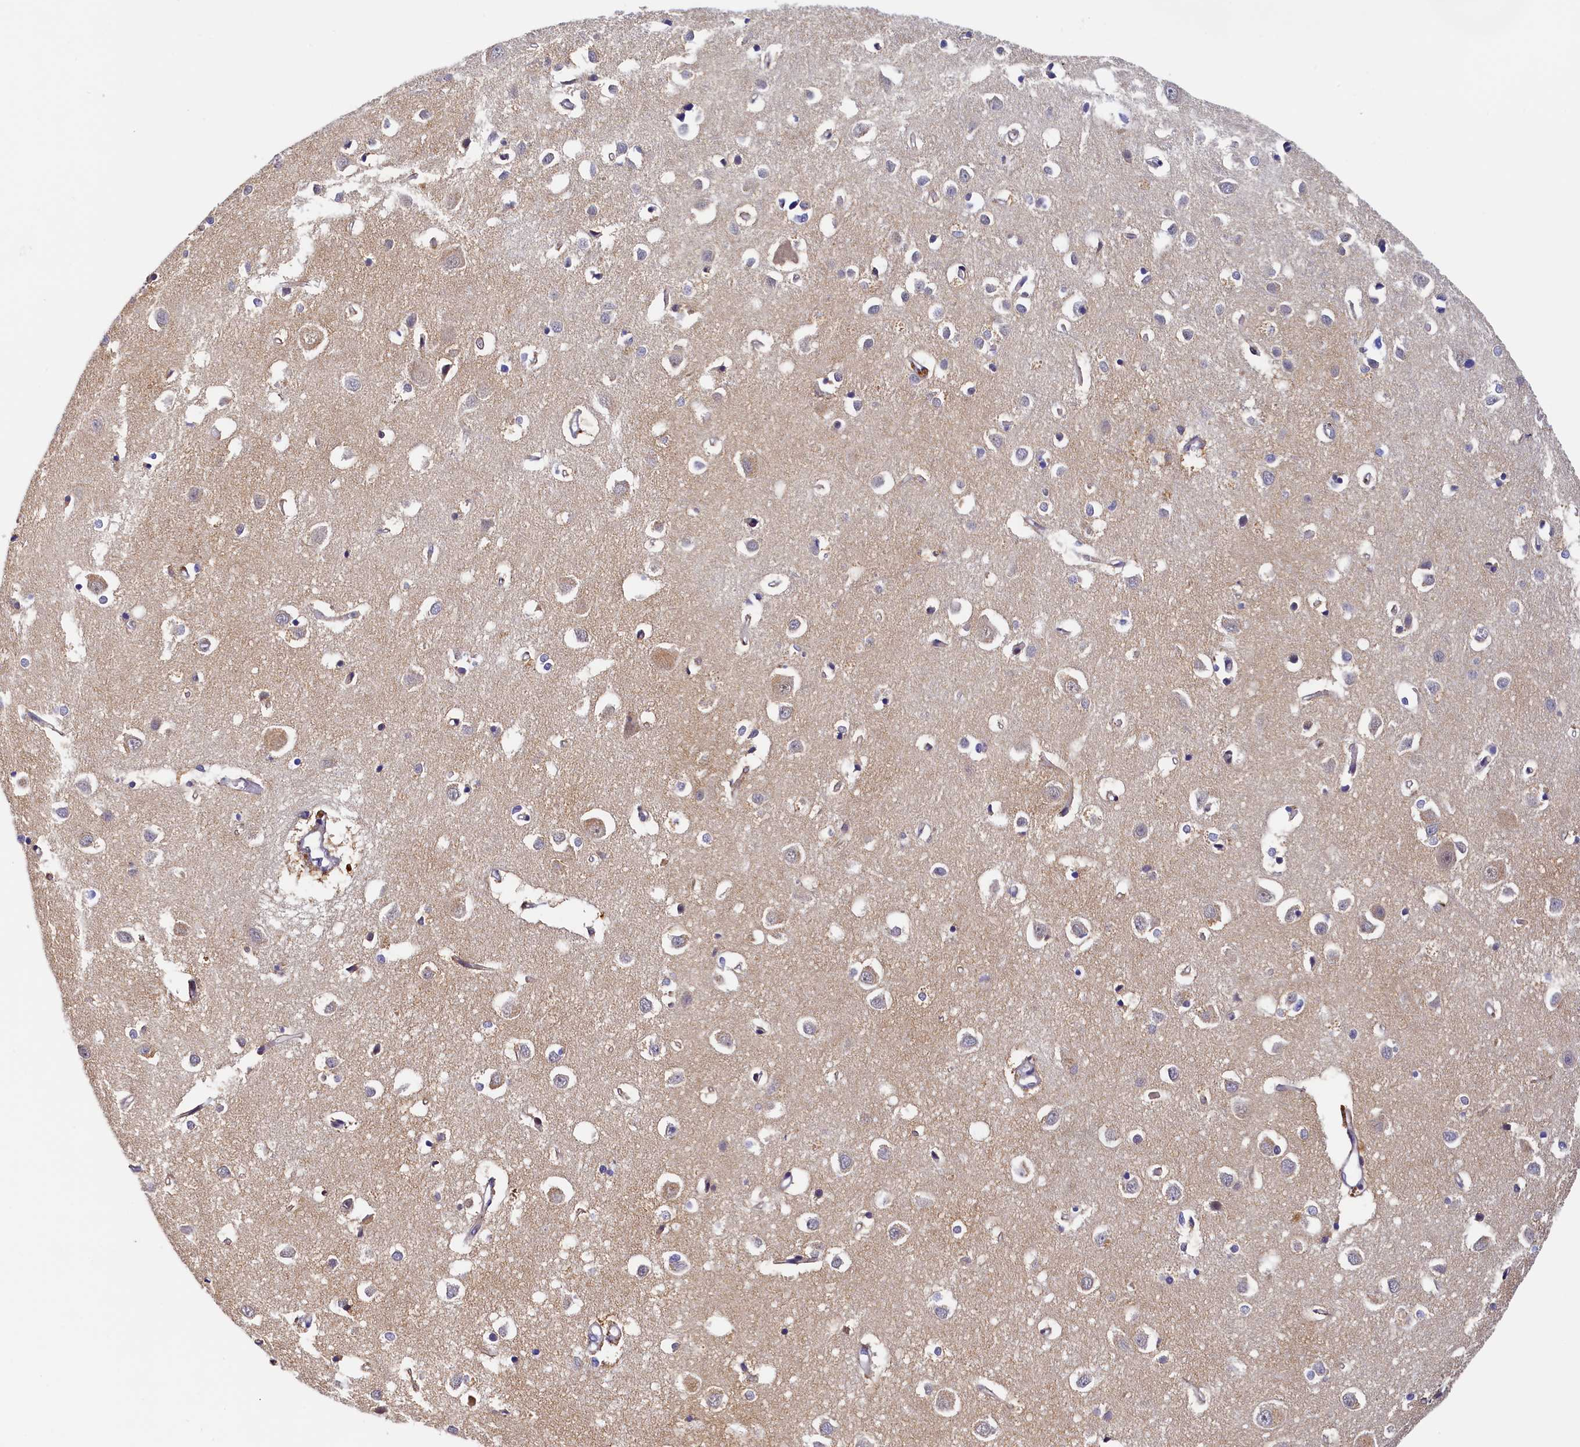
{"staining": {"intensity": "negative", "quantity": "none", "location": "none"}, "tissue": "cerebral cortex", "cell_type": "Endothelial cells", "image_type": "normal", "snomed": [{"axis": "morphology", "description": "Normal tissue, NOS"}, {"axis": "topography", "description": "Cerebral cortex"}], "caption": "Unremarkable cerebral cortex was stained to show a protein in brown. There is no significant expression in endothelial cells. (Immunohistochemistry (ihc), brightfield microscopy, high magnification).", "gene": "PAAF1", "patient": {"sex": "female", "age": 64}}